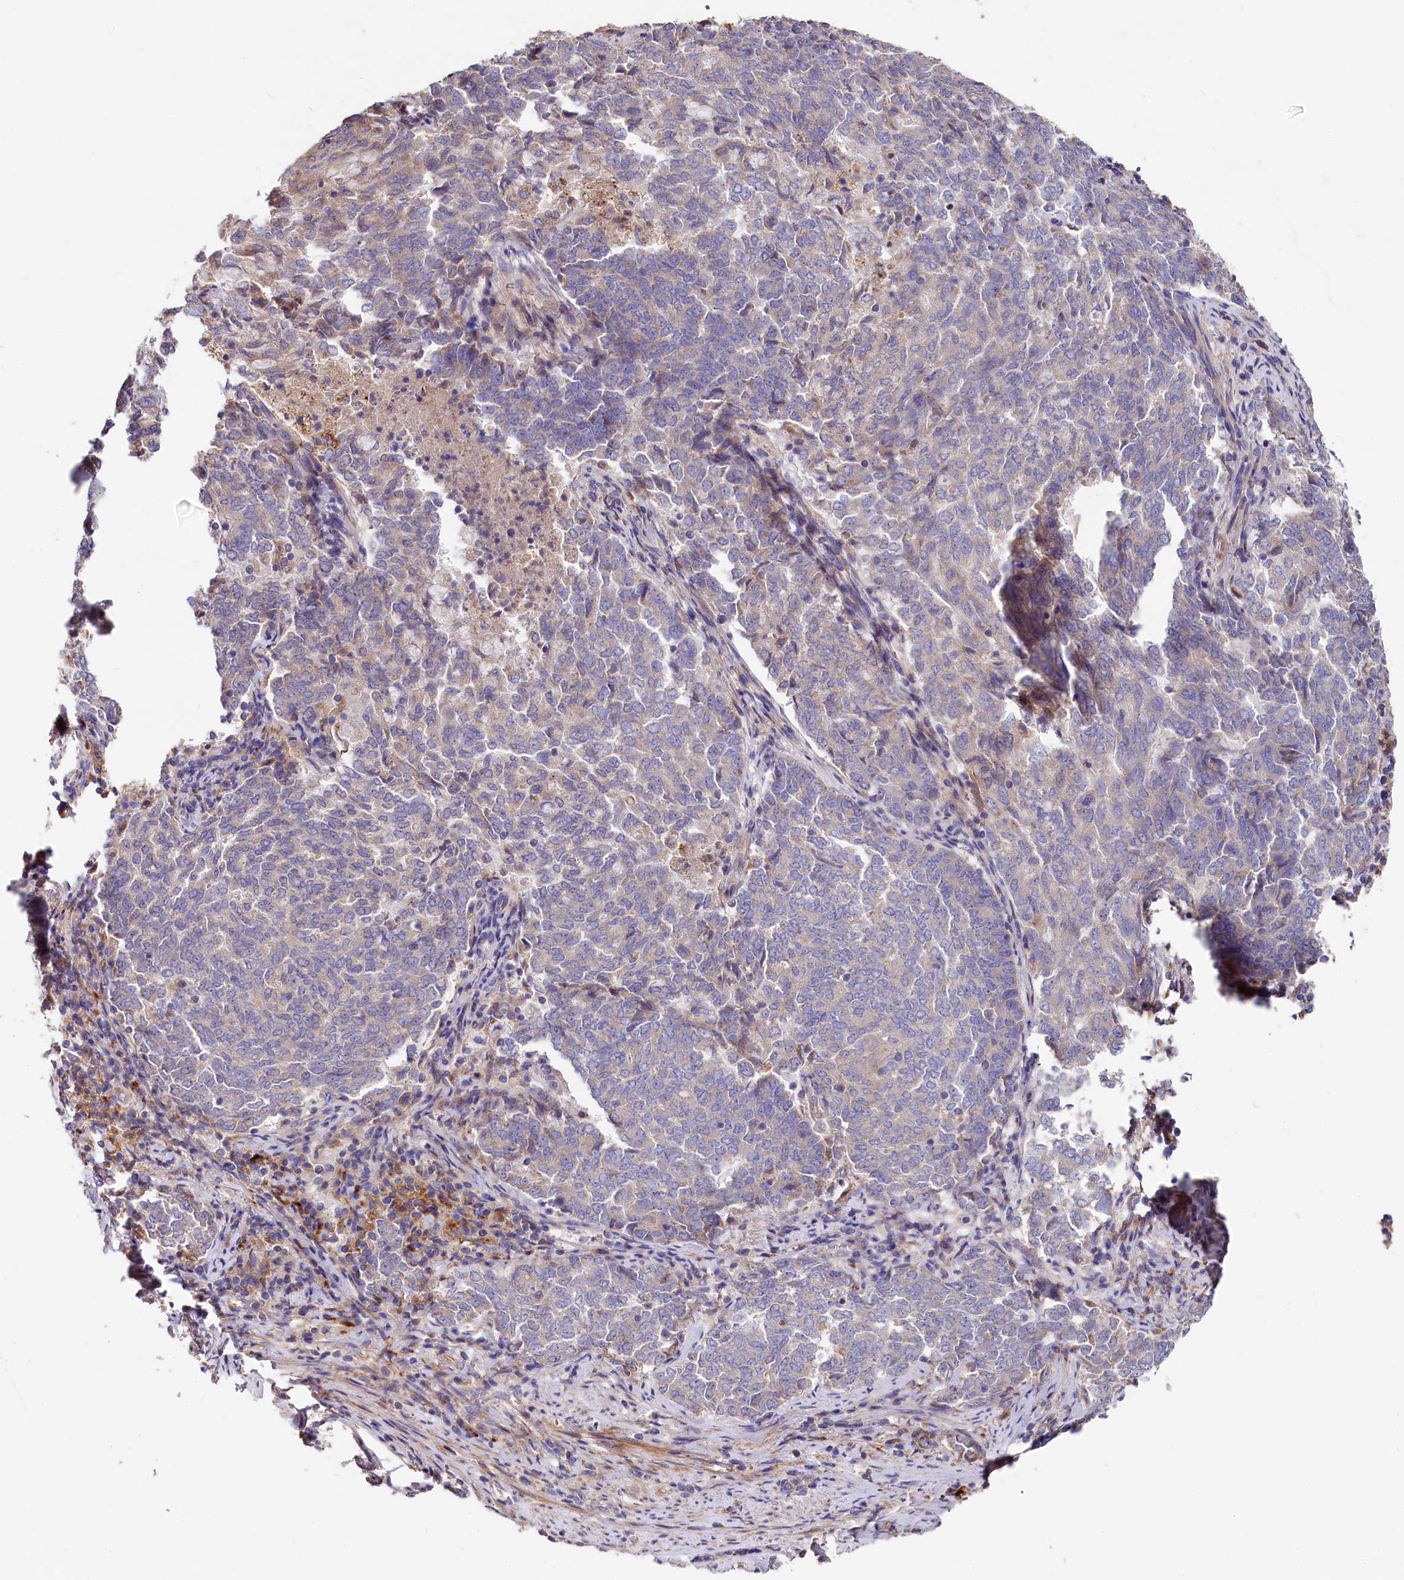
{"staining": {"intensity": "weak", "quantity": "<25%", "location": "cytoplasmic/membranous"}, "tissue": "endometrial cancer", "cell_type": "Tumor cells", "image_type": "cancer", "snomed": [{"axis": "morphology", "description": "Adenocarcinoma, NOS"}, {"axis": "topography", "description": "Endometrium"}], "caption": "IHC photomicrograph of human endometrial cancer stained for a protein (brown), which displays no expression in tumor cells.", "gene": "SPRYD3", "patient": {"sex": "female", "age": 80}}